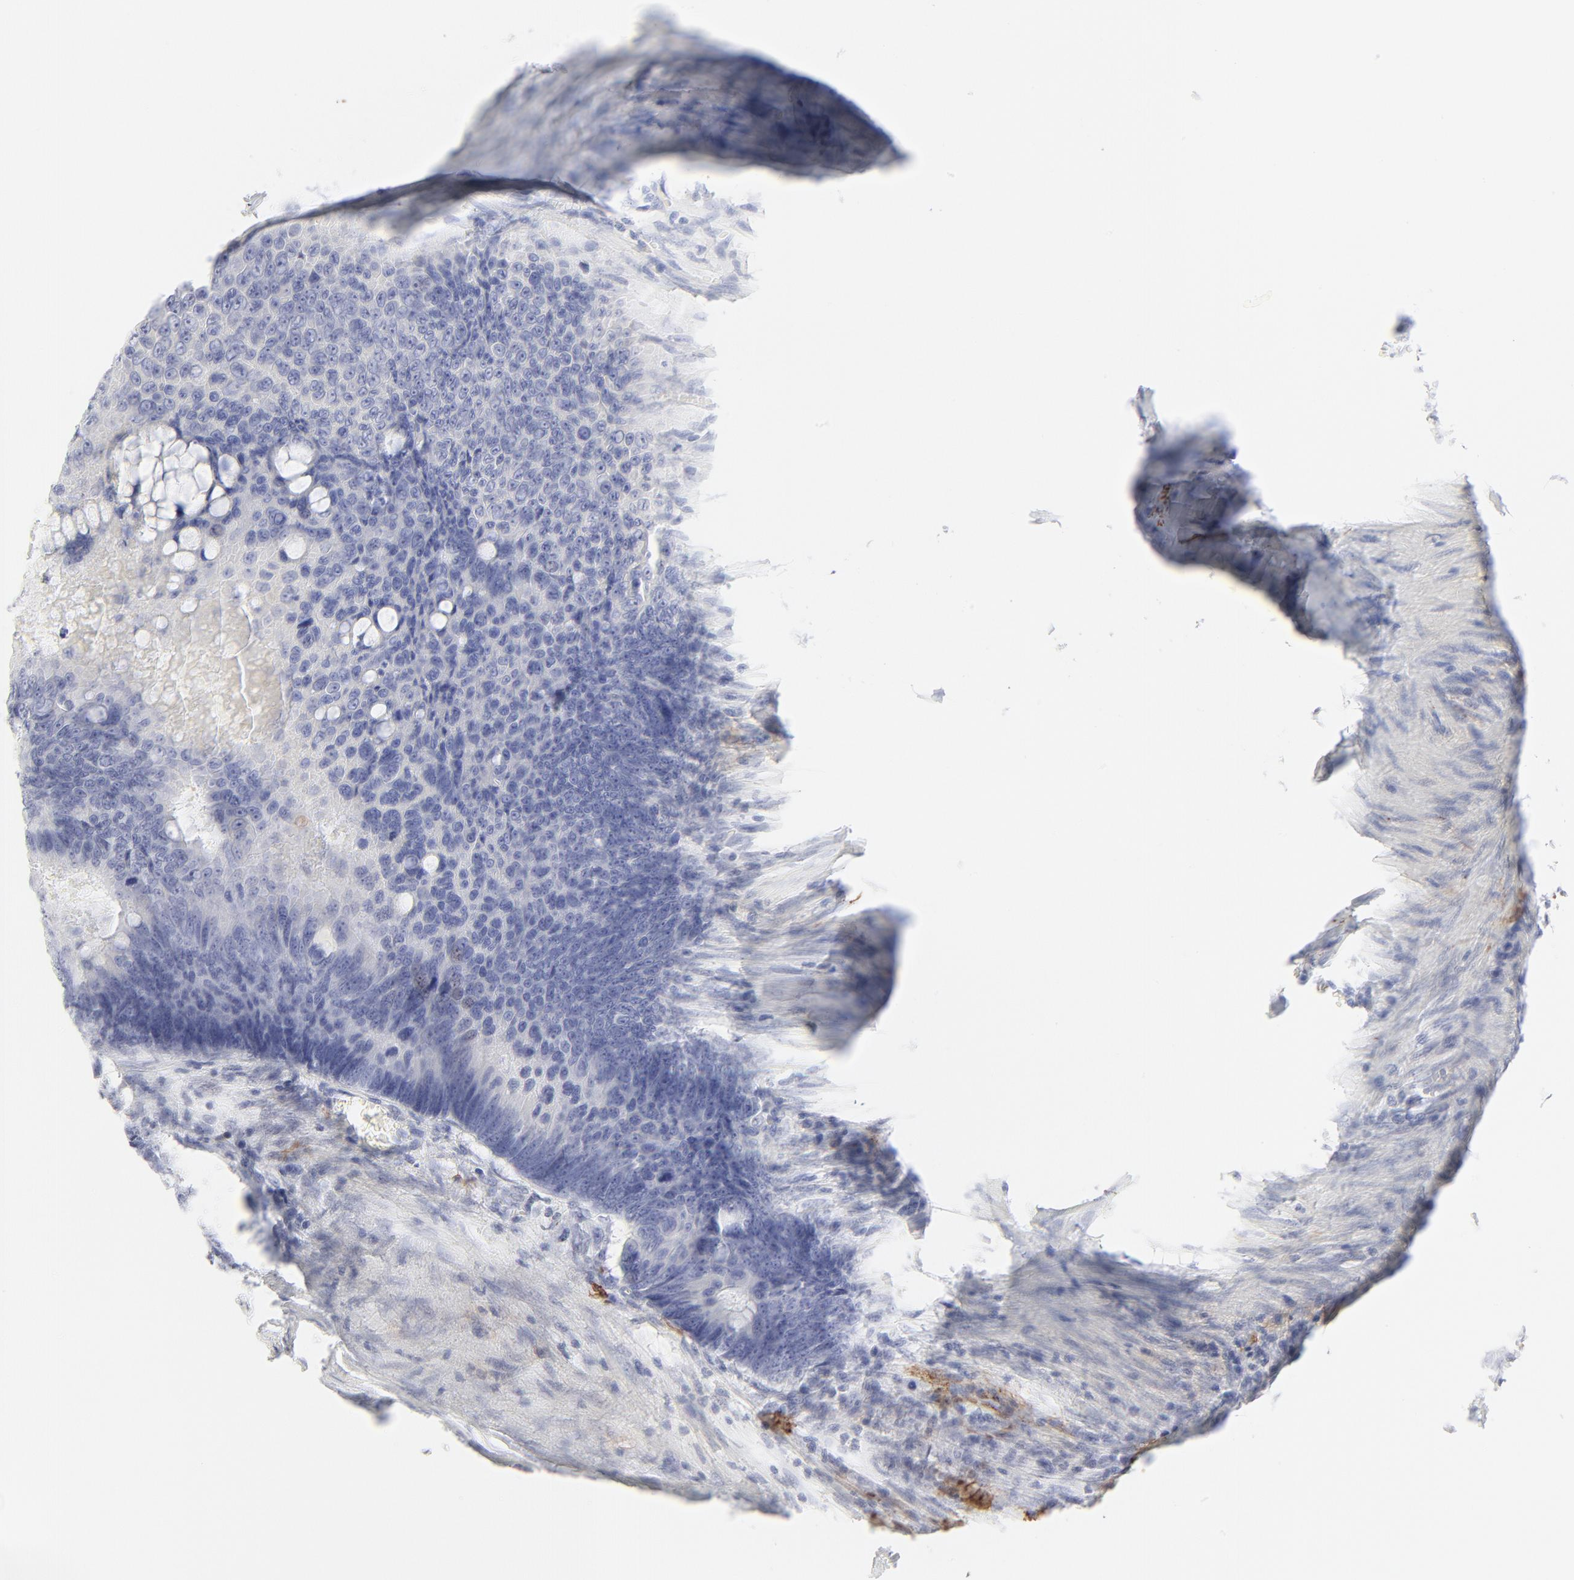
{"staining": {"intensity": "negative", "quantity": "none", "location": "none"}, "tissue": "colorectal cancer", "cell_type": "Tumor cells", "image_type": "cancer", "snomed": [{"axis": "morphology", "description": "Adenocarcinoma, NOS"}, {"axis": "topography", "description": "Colon"}], "caption": "High power microscopy photomicrograph of an immunohistochemistry image of colorectal cancer (adenocarcinoma), revealing no significant staining in tumor cells.", "gene": "CCR7", "patient": {"sex": "female", "age": 55}}